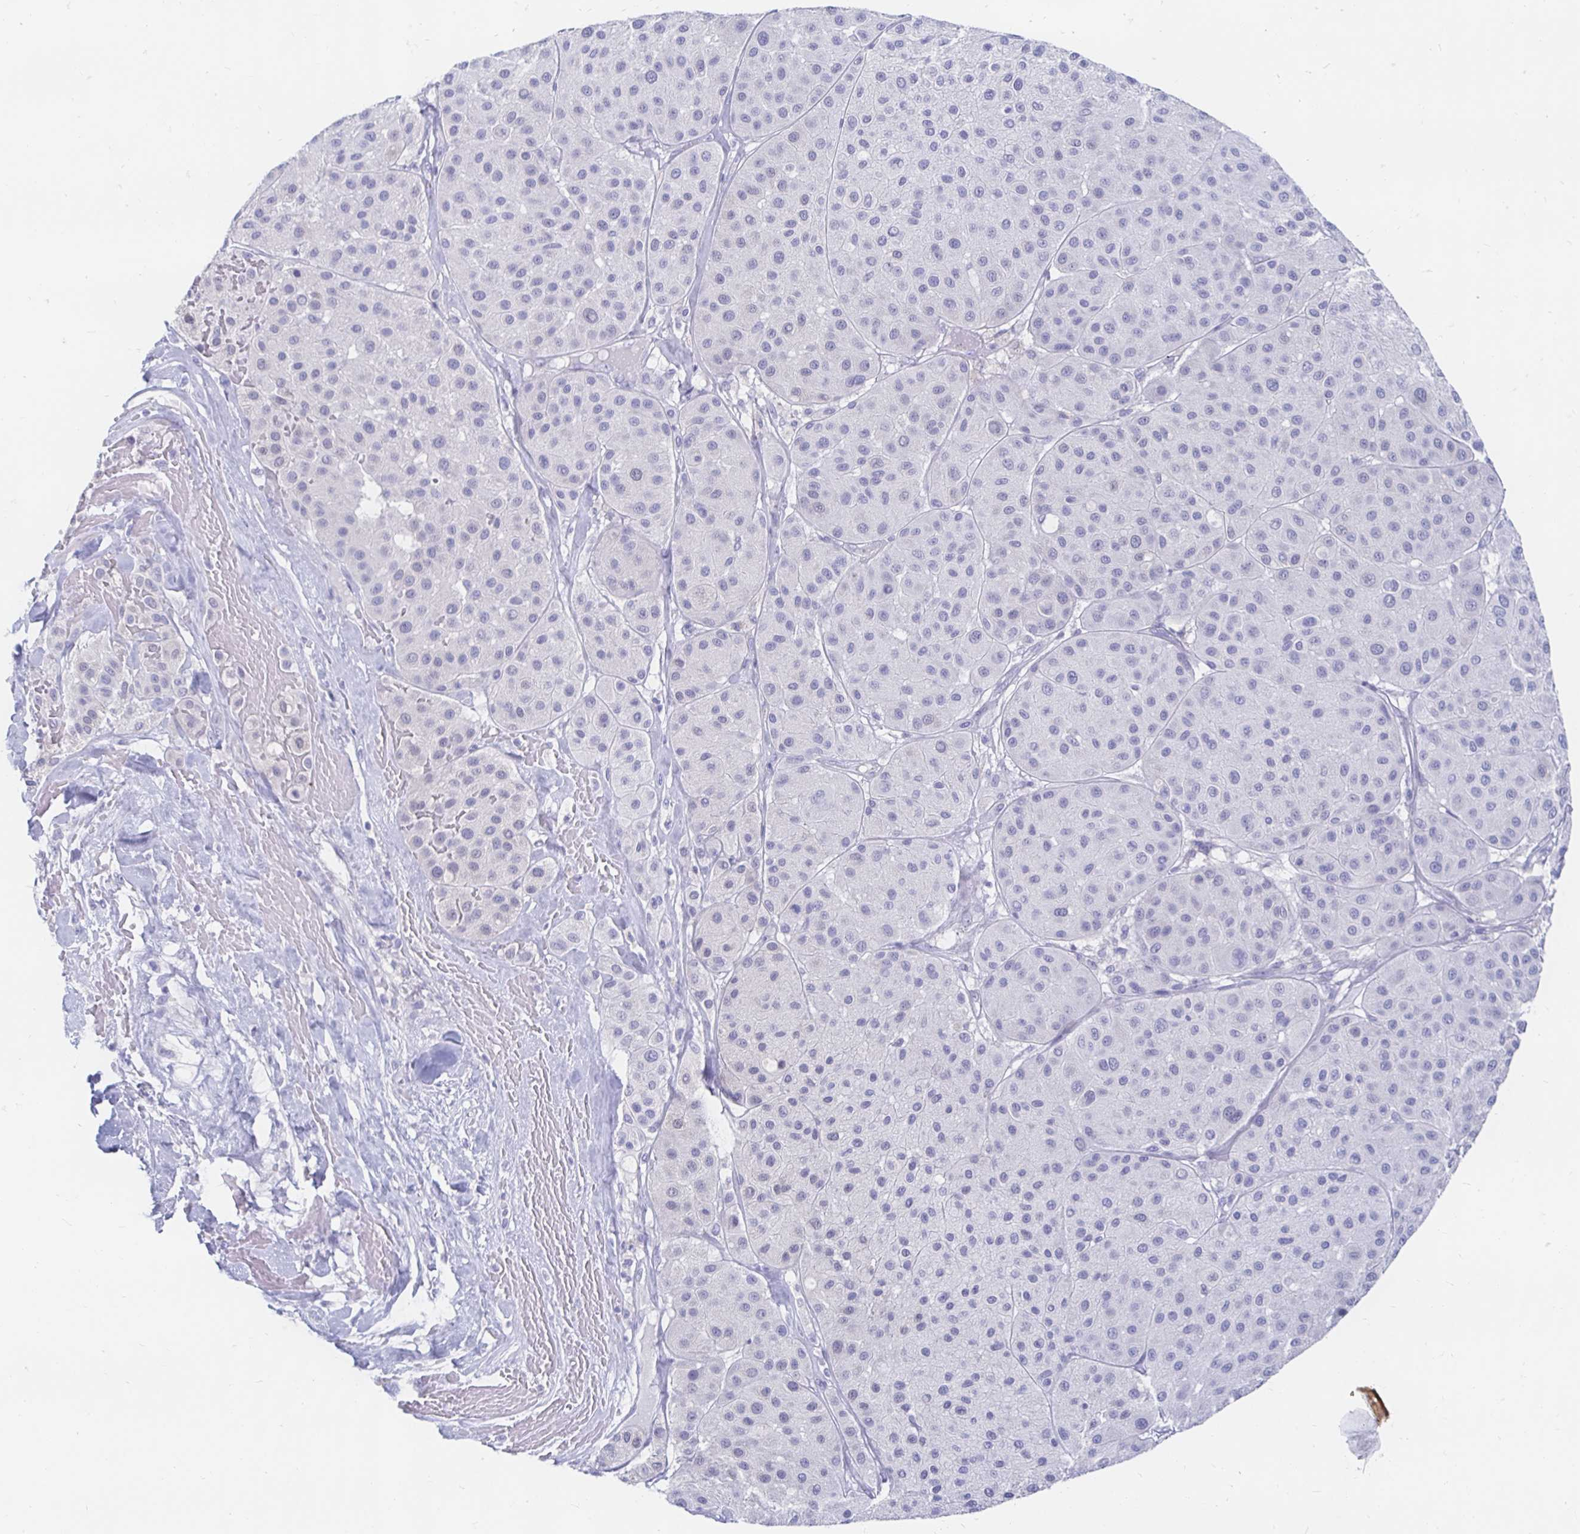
{"staining": {"intensity": "negative", "quantity": "none", "location": "none"}, "tissue": "melanoma", "cell_type": "Tumor cells", "image_type": "cancer", "snomed": [{"axis": "morphology", "description": "Malignant melanoma, Metastatic site"}, {"axis": "topography", "description": "Smooth muscle"}], "caption": "Tumor cells show no significant staining in melanoma.", "gene": "PEG10", "patient": {"sex": "male", "age": 41}}